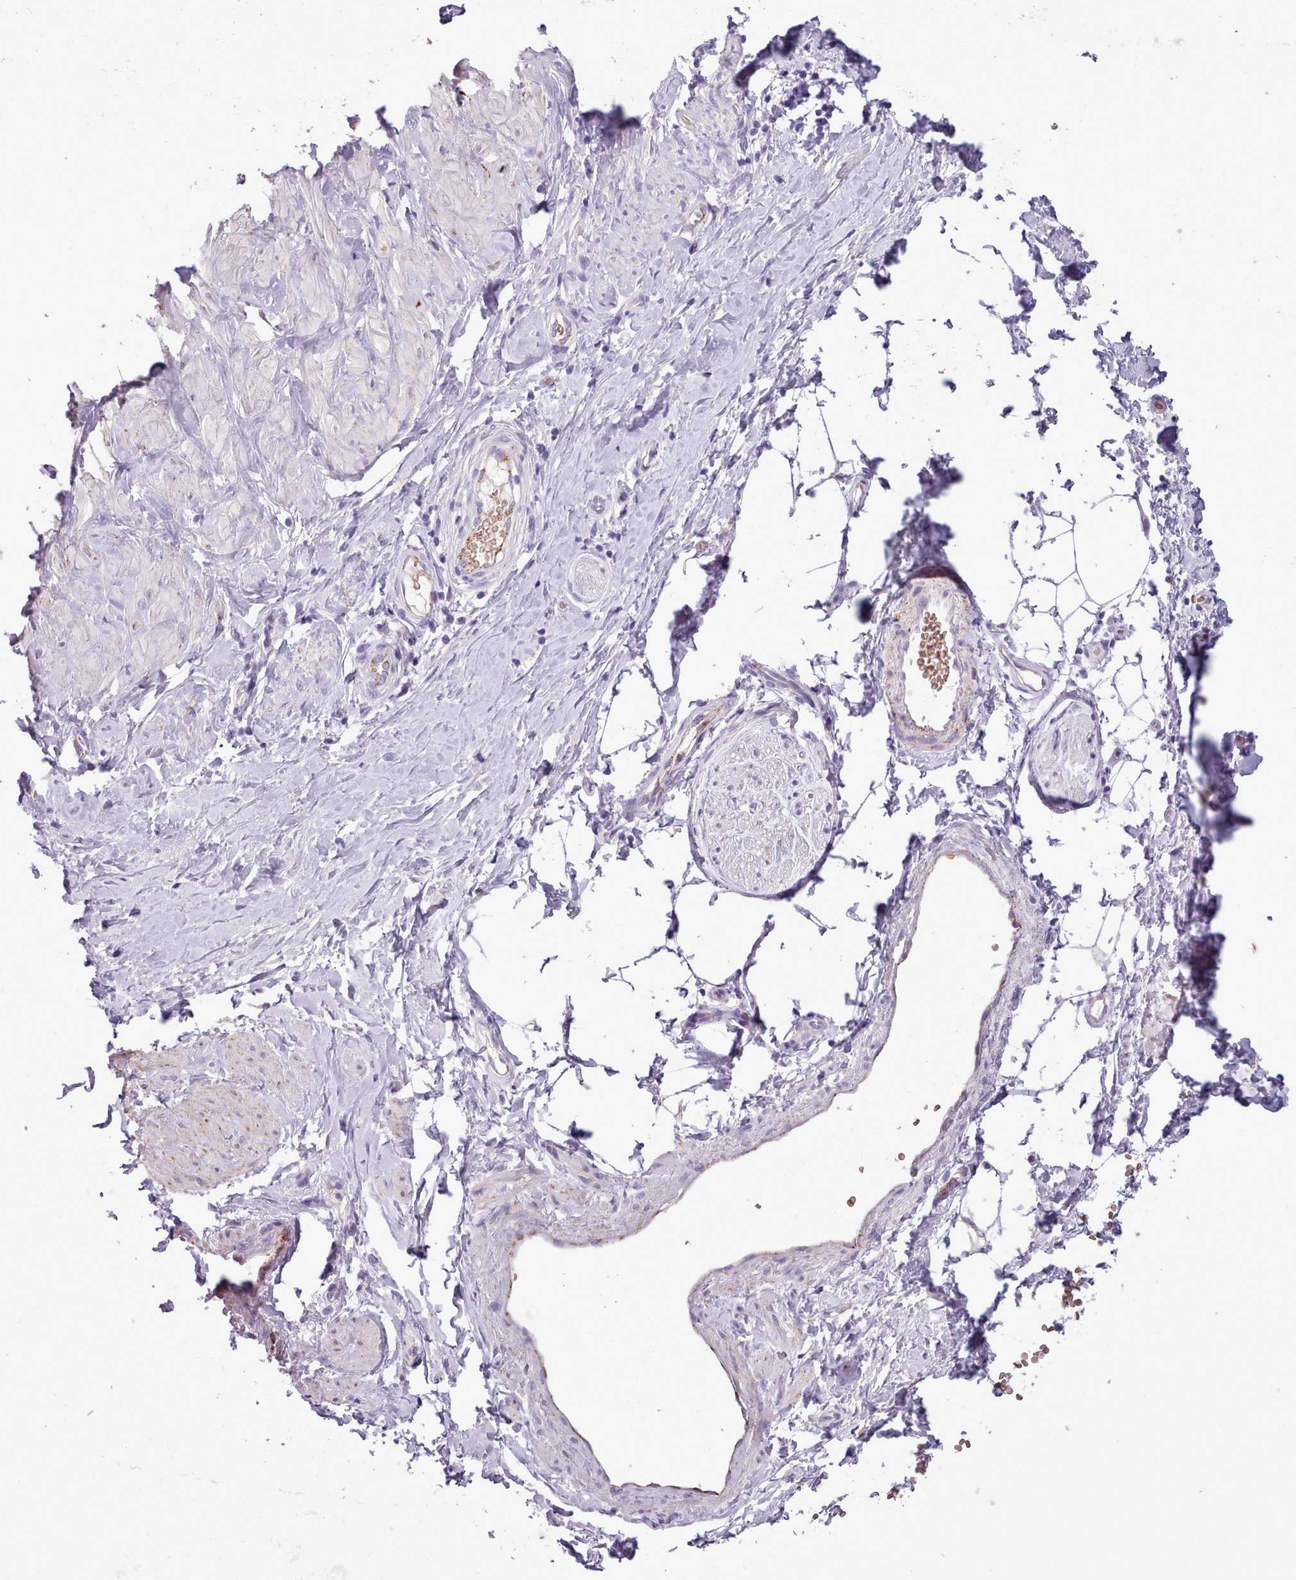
{"staining": {"intensity": "negative", "quantity": "none", "location": "none"}, "tissue": "adipose tissue", "cell_type": "Adipocytes", "image_type": "normal", "snomed": [{"axis": "morphology", "description": "Normal tissue, NOS"}, {"axis": "topography", "description": "Soft tissue"}, {"axis": "topography", "description": "Adipose tissue"}, {"axis": "topography", "description": "Vascular tissue"}, {"axis": "topography", "description": "Peripheral nerve tissue"}], "caption": "High magnification brightfield microscopy of normal adipose tissue stained with DAB (3,3'-diaminobenzidine) (brown) and counterstained with hematoxylin (blue): adipocytes show no significant expression. (IHC, brightfield microscopy, high magnification).", "gene": "AK4P3", "patient": {"sex": "male", "age": 74}}